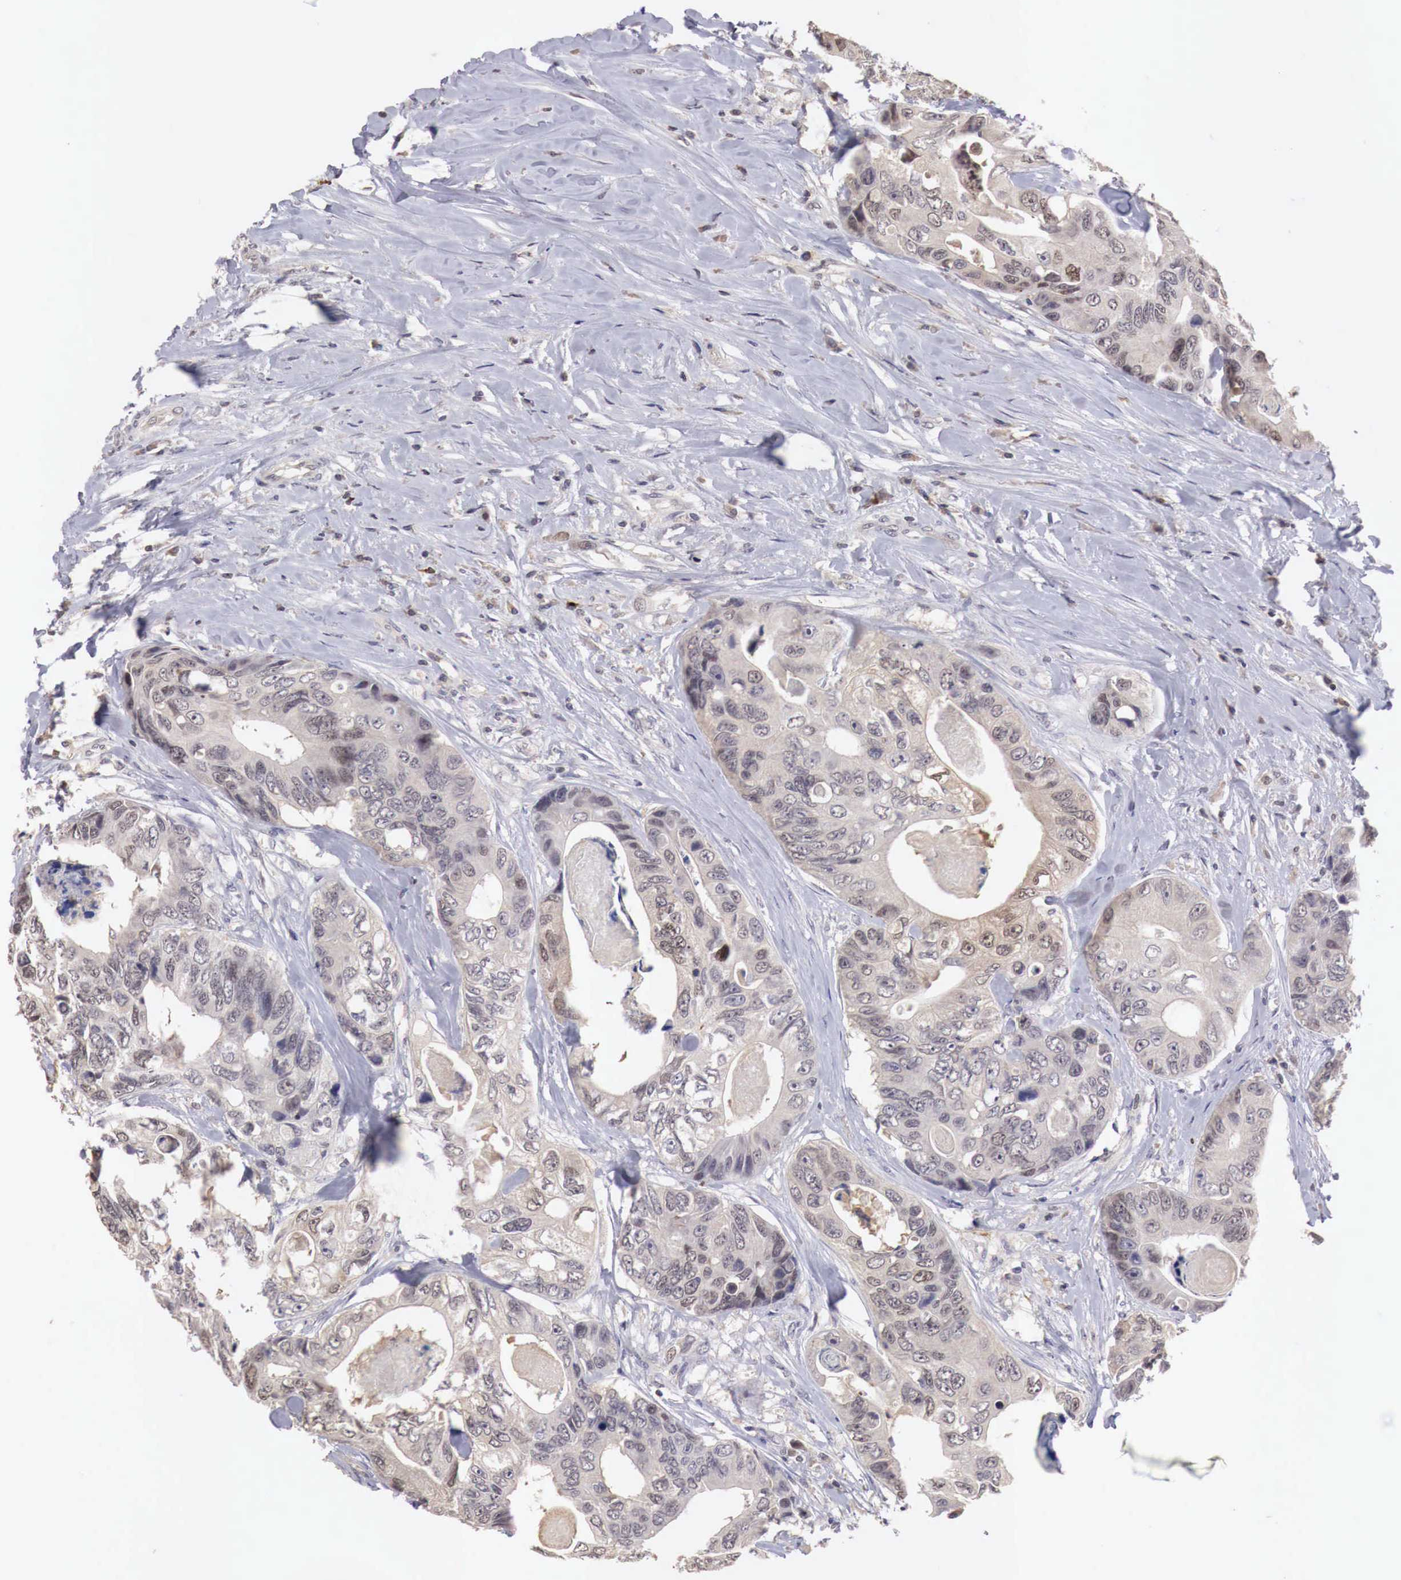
{"staining": {"intensity": "weak", "quantity": ">75%", "location": "cytoplasmic/membranous"}, "tissue": "colorectal cancer", "cell_type": "Tumor cells", "image_type": "cancer", "snomed": [{"axis": "morphology", "description": "Adenocarcinoma, NOS"}, {"axis": "topography", "description": "Colon"}], "caption": "Immunohistochemistry (IHC) histopathology image of human colorectal adenocarcinoma stained for a protein (brown), which reveals low levels of weak cytoplasmic/membranous expression in approximately >75% of tumor cells.", "gene": "TBC1D9", "patient": {"sex": "female", "age": 86}}